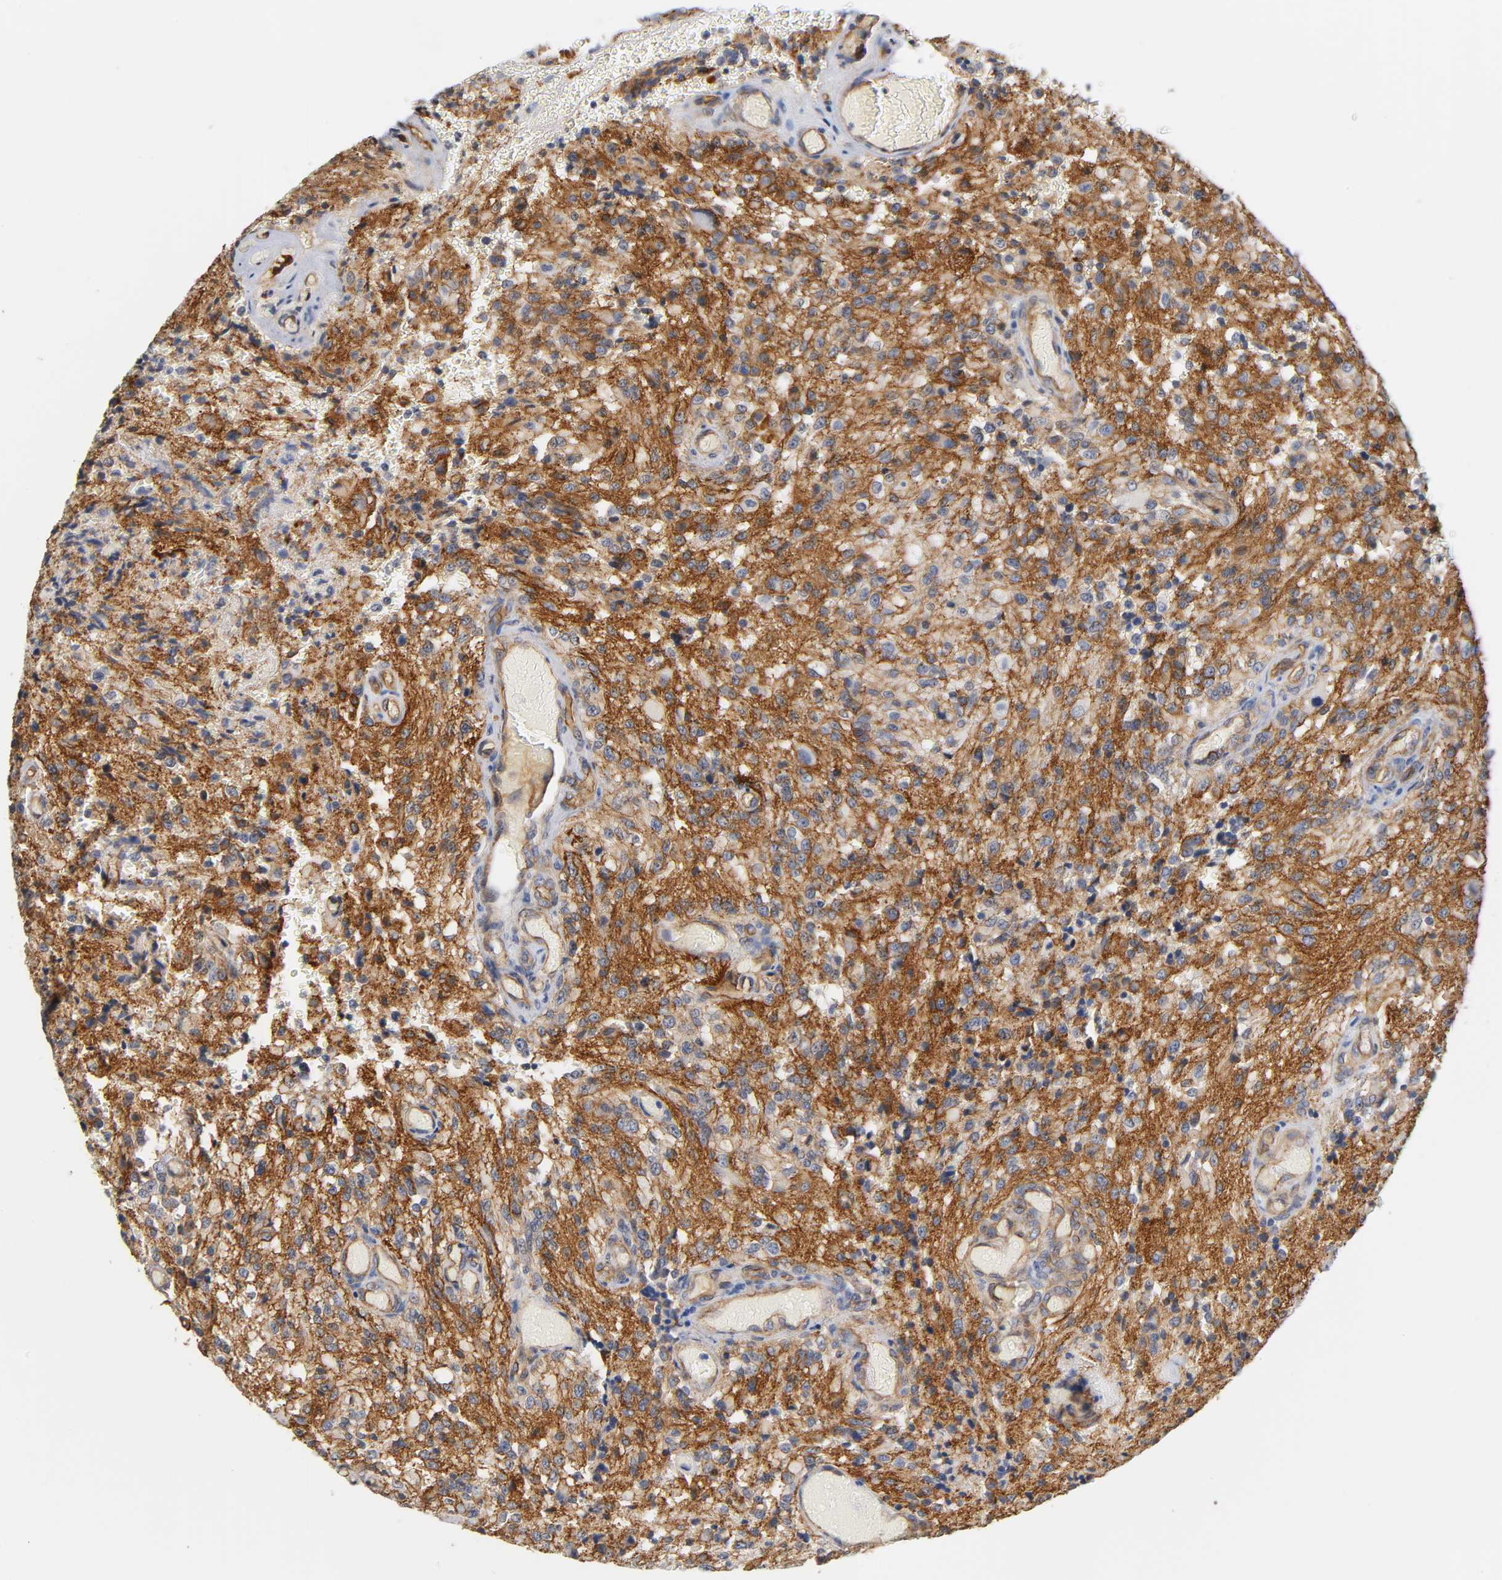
{"staining": {"intensity": "moderate", "quantity": ">75%", "location": "cytoplasmic/membranous"}, "tissue": "glioma", "cell_type": "Tumor cells", "image_type": "cancer", "snomed": [{"axis": "morphology", "description": "Normal tissue, NOS"}, {"axis": "morphology", "description": "Glioma, malignant, High grade"}, {"axis": "topography", "description": "Cerebral cortex"}], "caption": "Protein staining reveals moderate cytoplasmic/membranous positivity in about >75% of tumor cells in malignant glioma (high-grade).", "gene": "SPTAN1", "patient": {"sex": "male", "age": 56}}